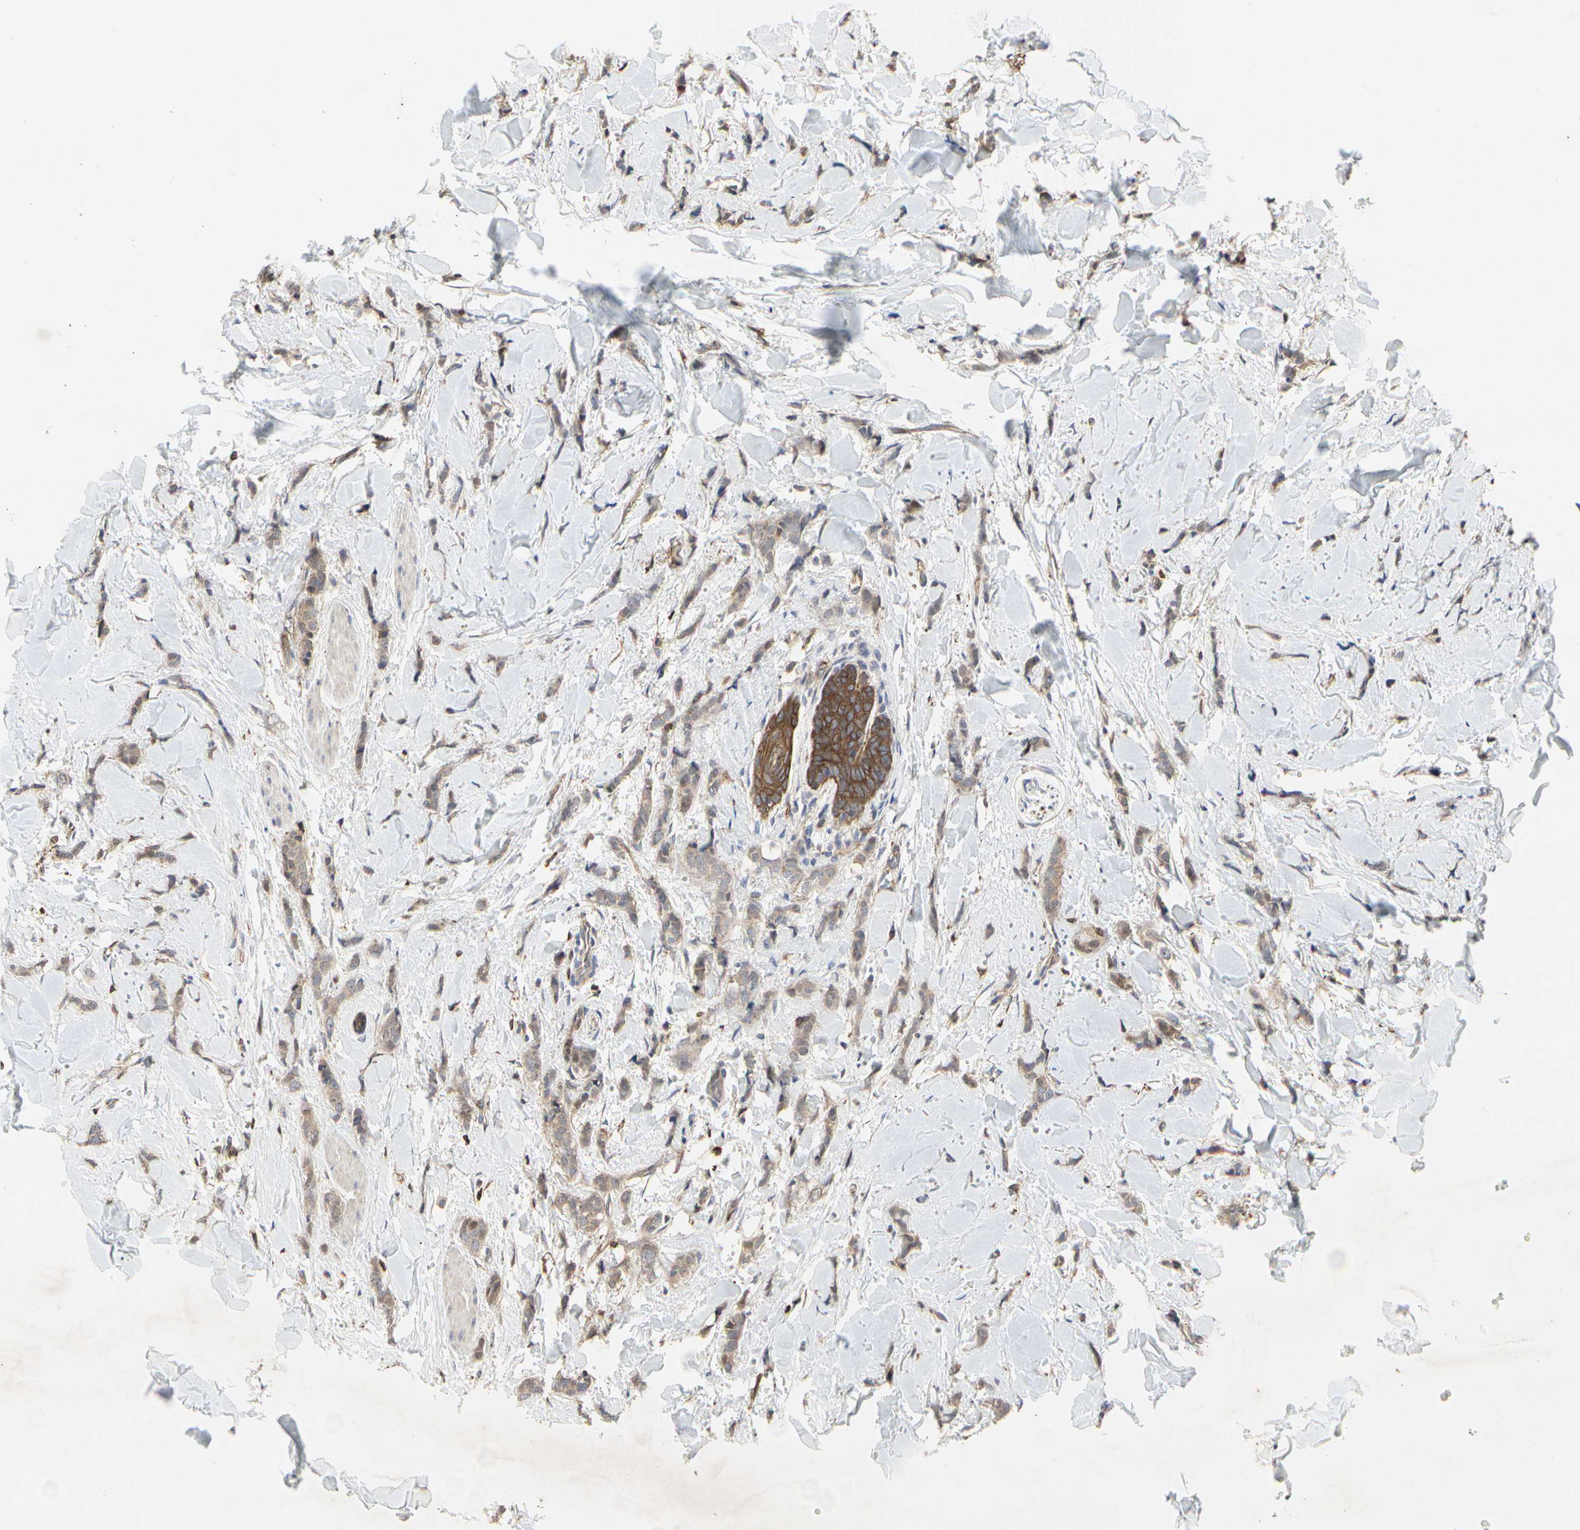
{"staining": {"intensity": "weak", "quantity": ">75%", "location": "cytoplasmic/membranous"}, "tissue": "breast cancer", "cell_type": "Tumor cells", "image_type": "cancer", "snomed": [{"axis": "morphology", "description": "Lobular carcinoma"}, {"axis": "topography", "description": "Skin"}, {"axis": "topography", "description": "Breast"}], "caption": "Brown immunohistochemical staining in breast lobular carcinoma demonstrates weak cytoplasmic/membranous expression in approximately >75% of tumor cells.", "gene": "NAPG", "patient": {"sex": "female", "age": 46}}